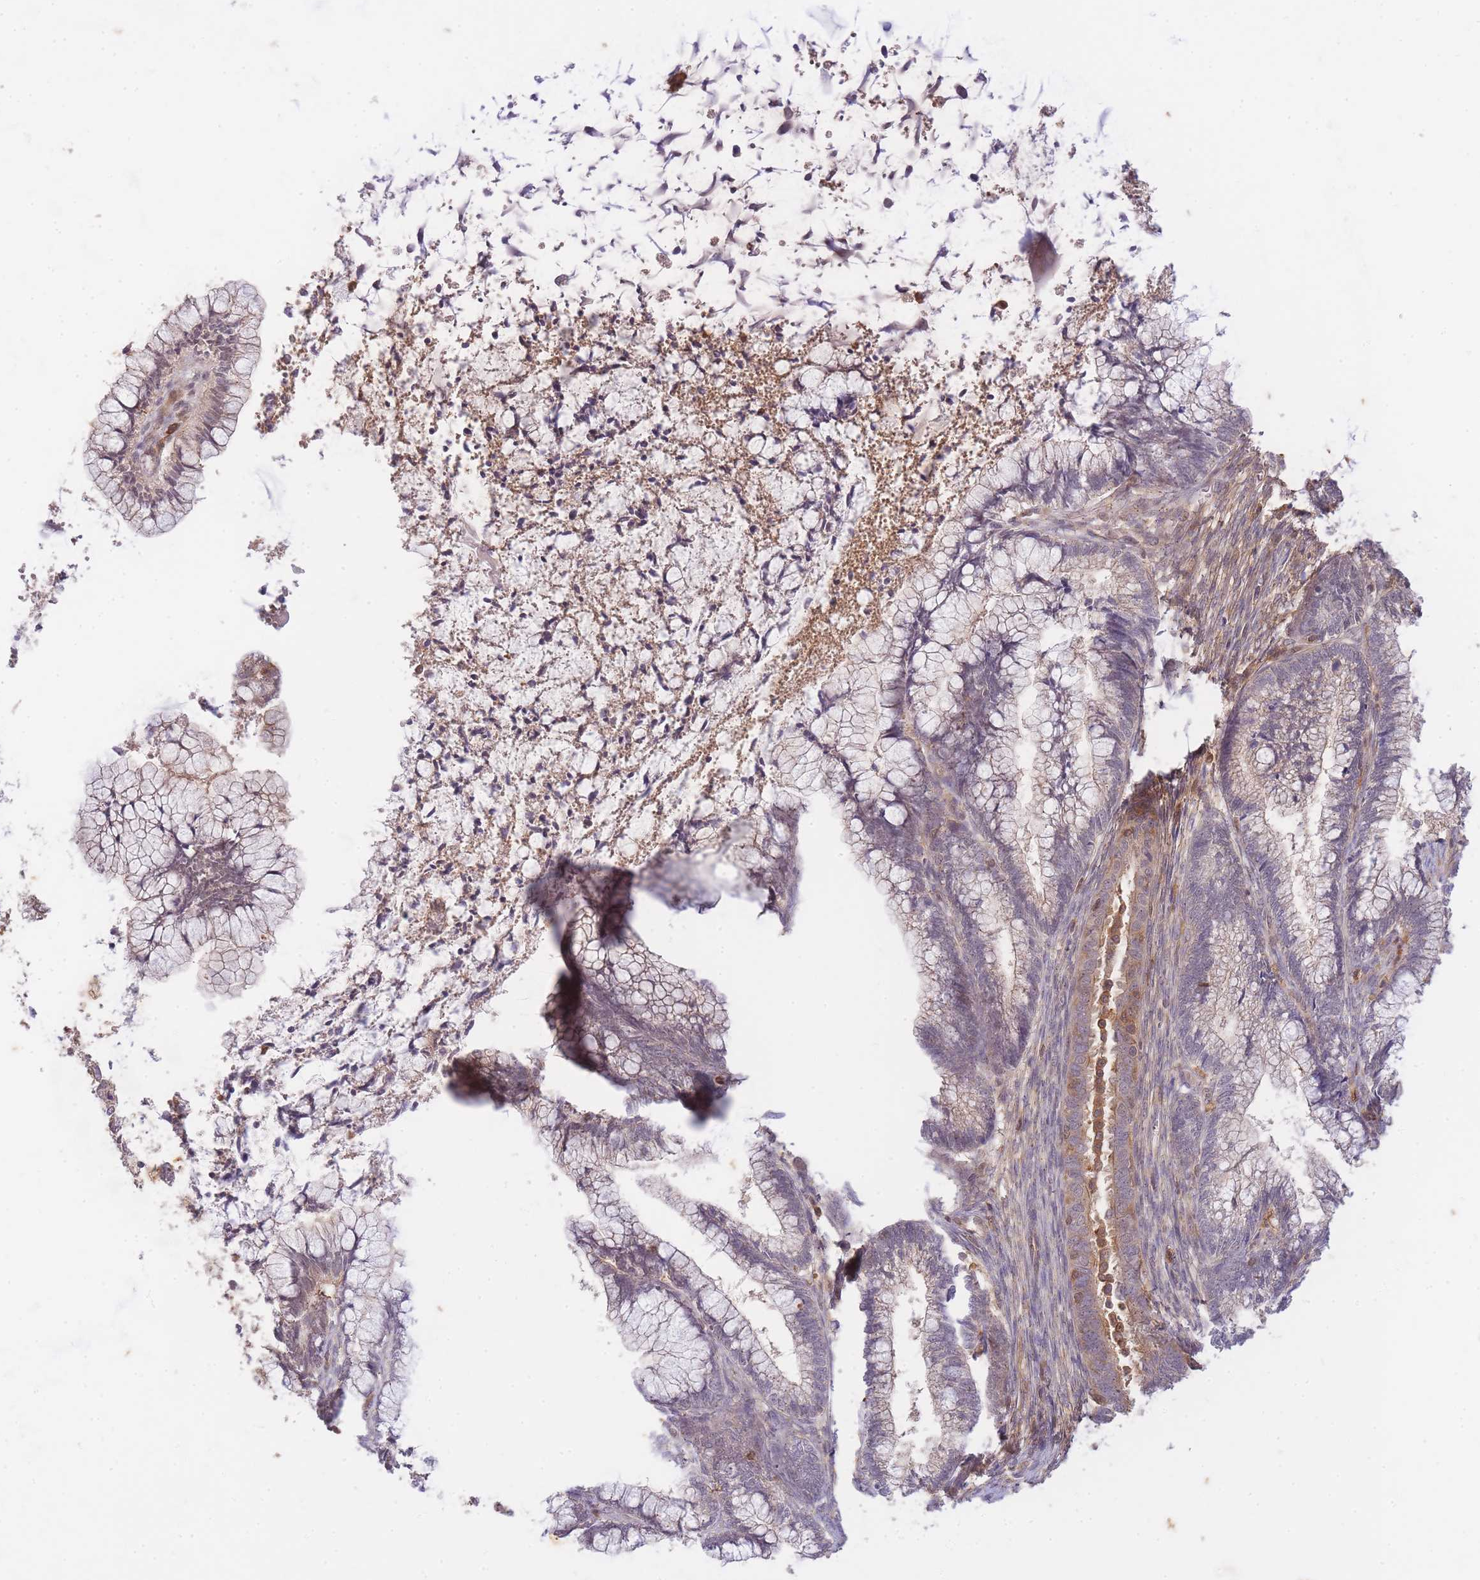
{"staining": {"intensity": "negative", "quantity": "none", "location": "none"}, "tissue": "cervical cancer", "cell_type": "Tumor cells", "image_type": "cancer", "snomed": [{"axis": "morphology", "description": "Adenocarcinoma, NOS"}, {"axis": "topography", "description": "Cervix"}], "caption": "Human adenocarcinoma (cervical) stained for a protein using immunohistochemistry (IHC) displays no staining in tumor cells.", "gene": "ST8SIA4", "patient": {"sex": "female", "age": 44}}